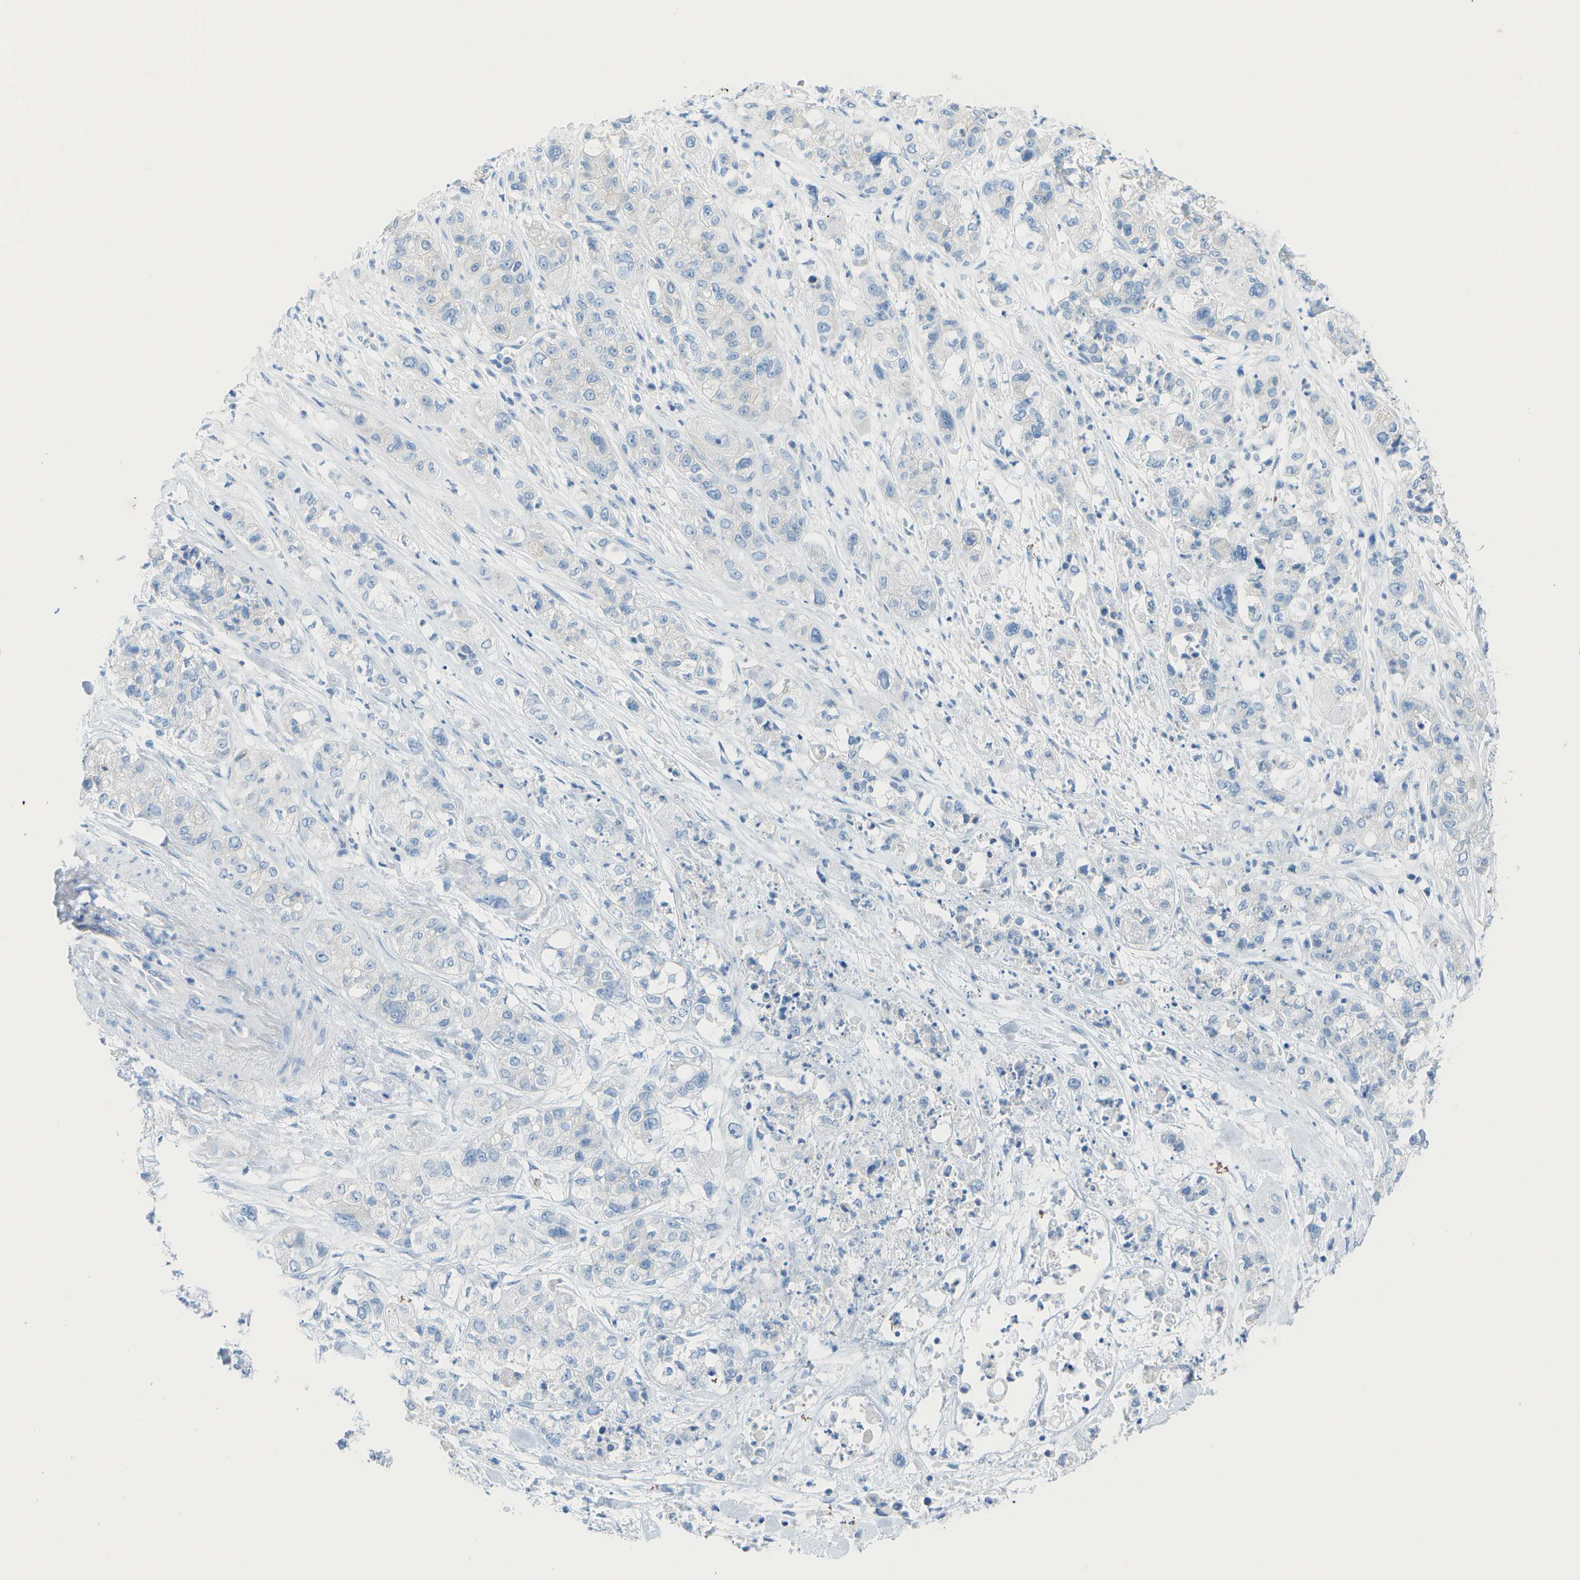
{"staining": {"intensity": "negative", "quantity": "none", "location": "none"}, "tissue": "pancreatic cancer", "cell_type": "Tumor cells", "image_type": "cancer", "snomed": [{"axis": "morphology", "description": "Adenocarcinoma, NOS"}, {"axis": "topography", "description": "Pancreas"}], "caption": "This is an immunohistochemistry micrograph of human pancreatic cancer. There is no positivity in tumor cells.", "gene": "CD46", "patient": {"sex": "female", "age": 78}}